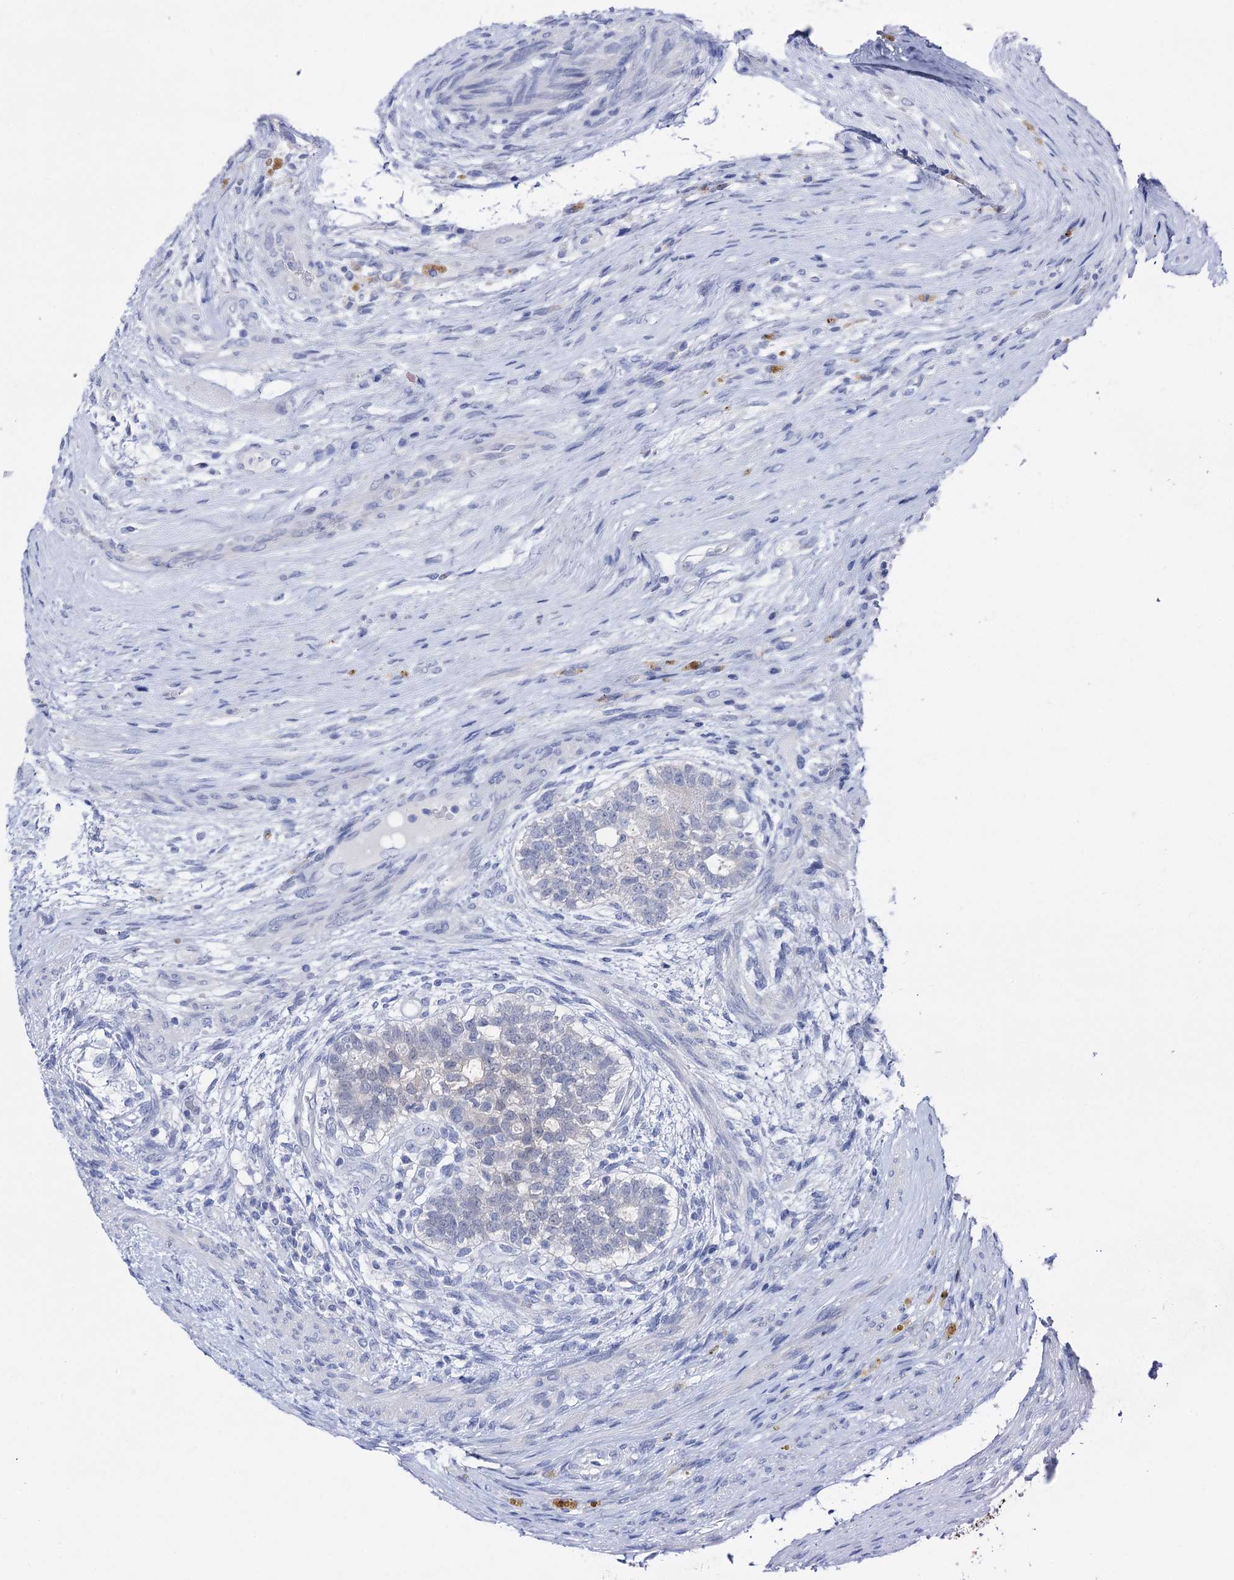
{"staining": {"intensity": "negative", "quantity": "none", "location": "none"}, "tissue": "testis cancer", "cell_type": "Tumor cells", "image_type": "cancer", "snomed": [{"axis": "morphology", "description": "Carcinoma, Embryonal, NOS"}, {"axis": "topography", "description": "Testis"}], "caption": "Immunohistochemistry (IHC) of embryonal carcinoma (testis) shows no positivity in tumor cells. (DAB (3,3'-diaminobenzidine) immunohistochemistry (IHC), high magnification).", "gene": "LYZL4", "patient": {"sex": "male", "age": 26}}